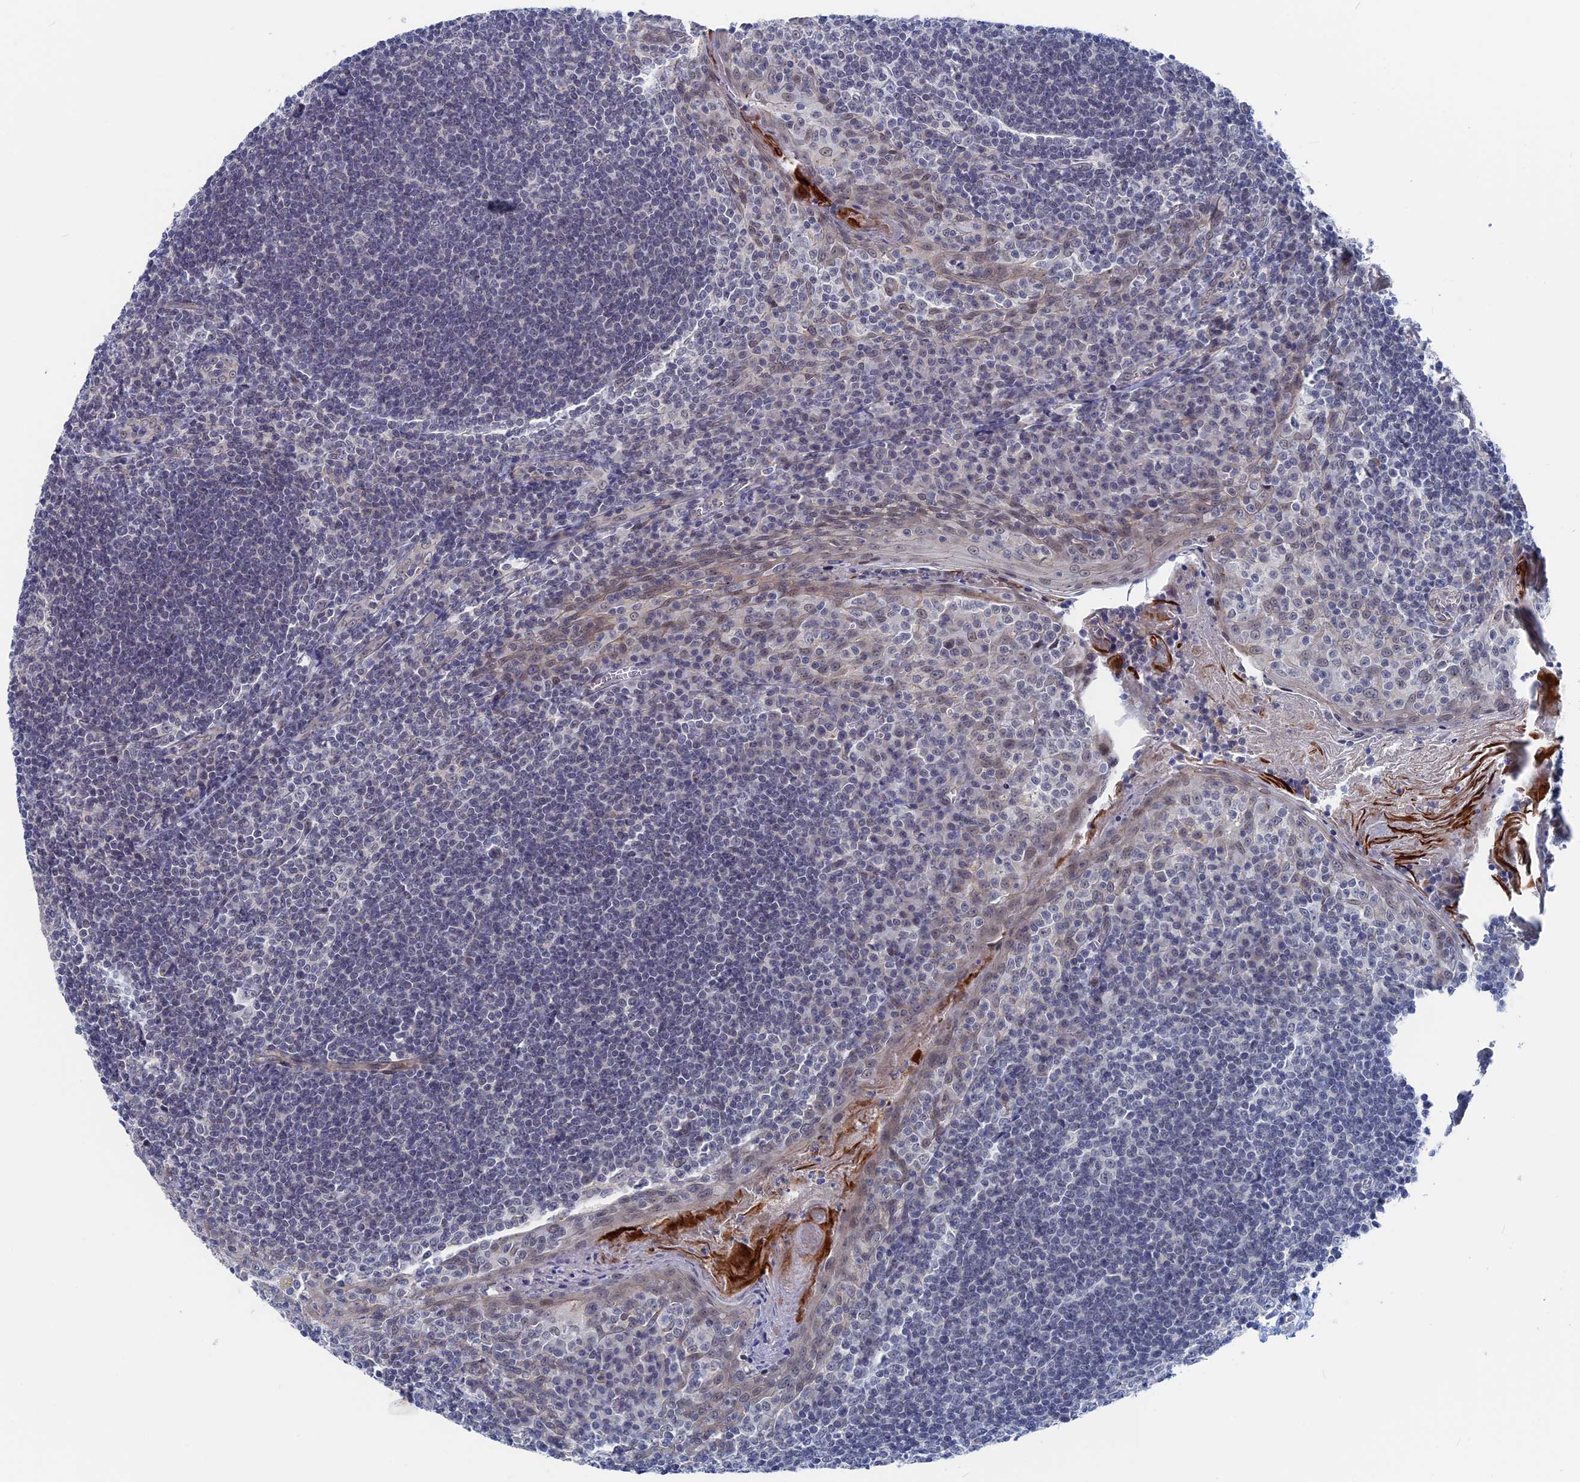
{"staining": {"intensity": "negative", "quantity": "none", "location": "none"}, "tissue": "tonsil", "cell_type": "Germinal center cells", "image_type": "normal", "snomed": [{"axis": "morphology", "description": "Normal tissue, NOS"}, {"axis": "topography", "description": "Tonsil"}], "caption": "Unremarkable tonsil was stained to show a protein in brown. There is no significant staining in germinal center cells. (DAB (3,3'-diaminobenzidine) immunohistochemistry (IHC), high magnification).", "gene": "MARCHF3", "patient": {"sex": "male", "age": 27}}